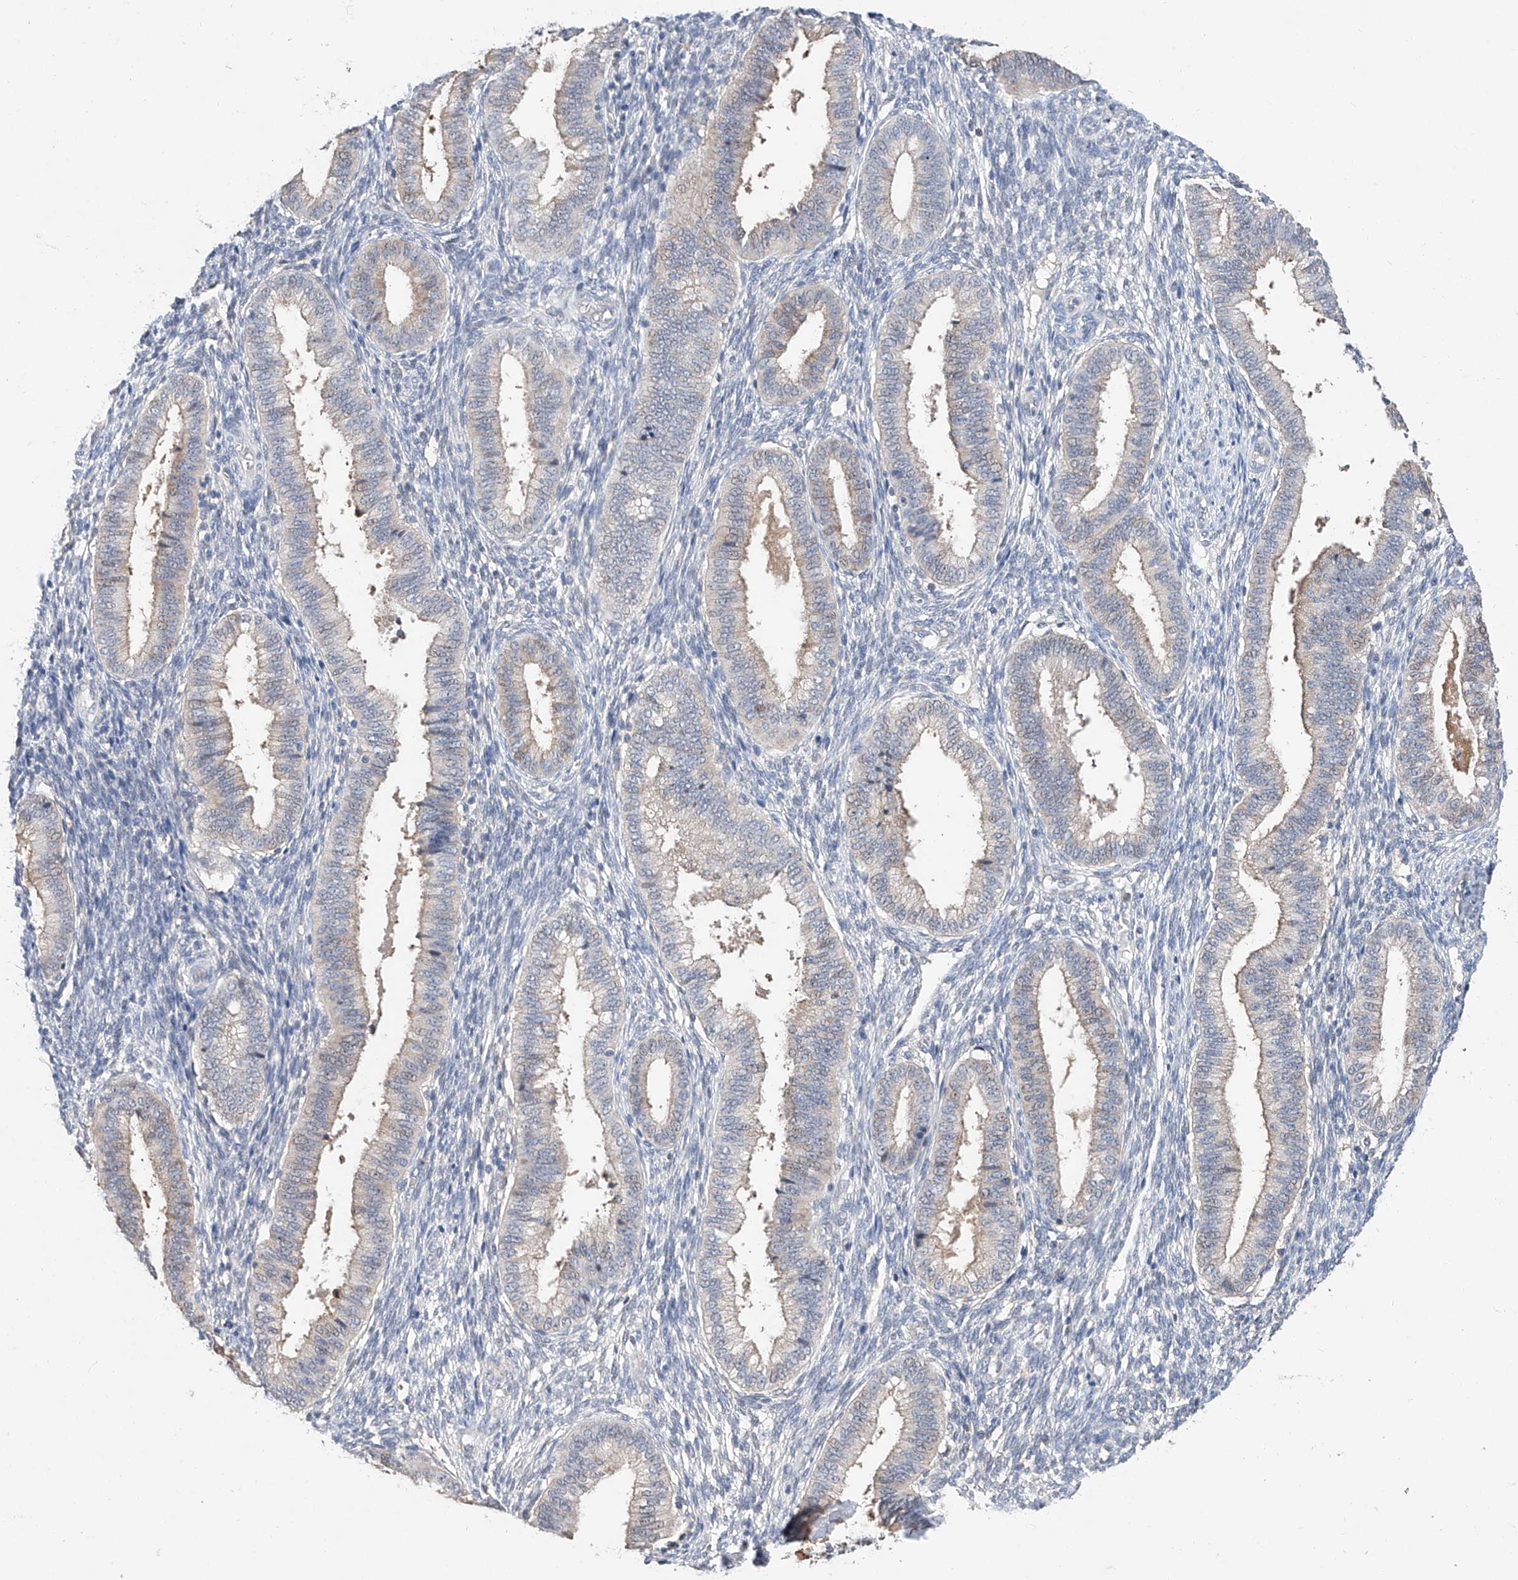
{"staining": {"intensity": "negative", "quantity": "none", "location": "none"}, "tissue": "endometrium", "cell_type": "Cells in endometrial stroma", "image_type": "normal", "snomed": [{"axis": "morphology", "description": "Normal tissue, NOS"}, {"axis": "topography", "description": "Endometrium"}], "caption": "Normal endometrium was stained to show a protein in brown. There is no significant staining in cells in endometrial stroma. The staining is performed using DAB brown chromogen with nuclei counter-stained in using hematoxylin.", "gene": "FUCA2", "patient": {"sex": "female", "age": 39}}